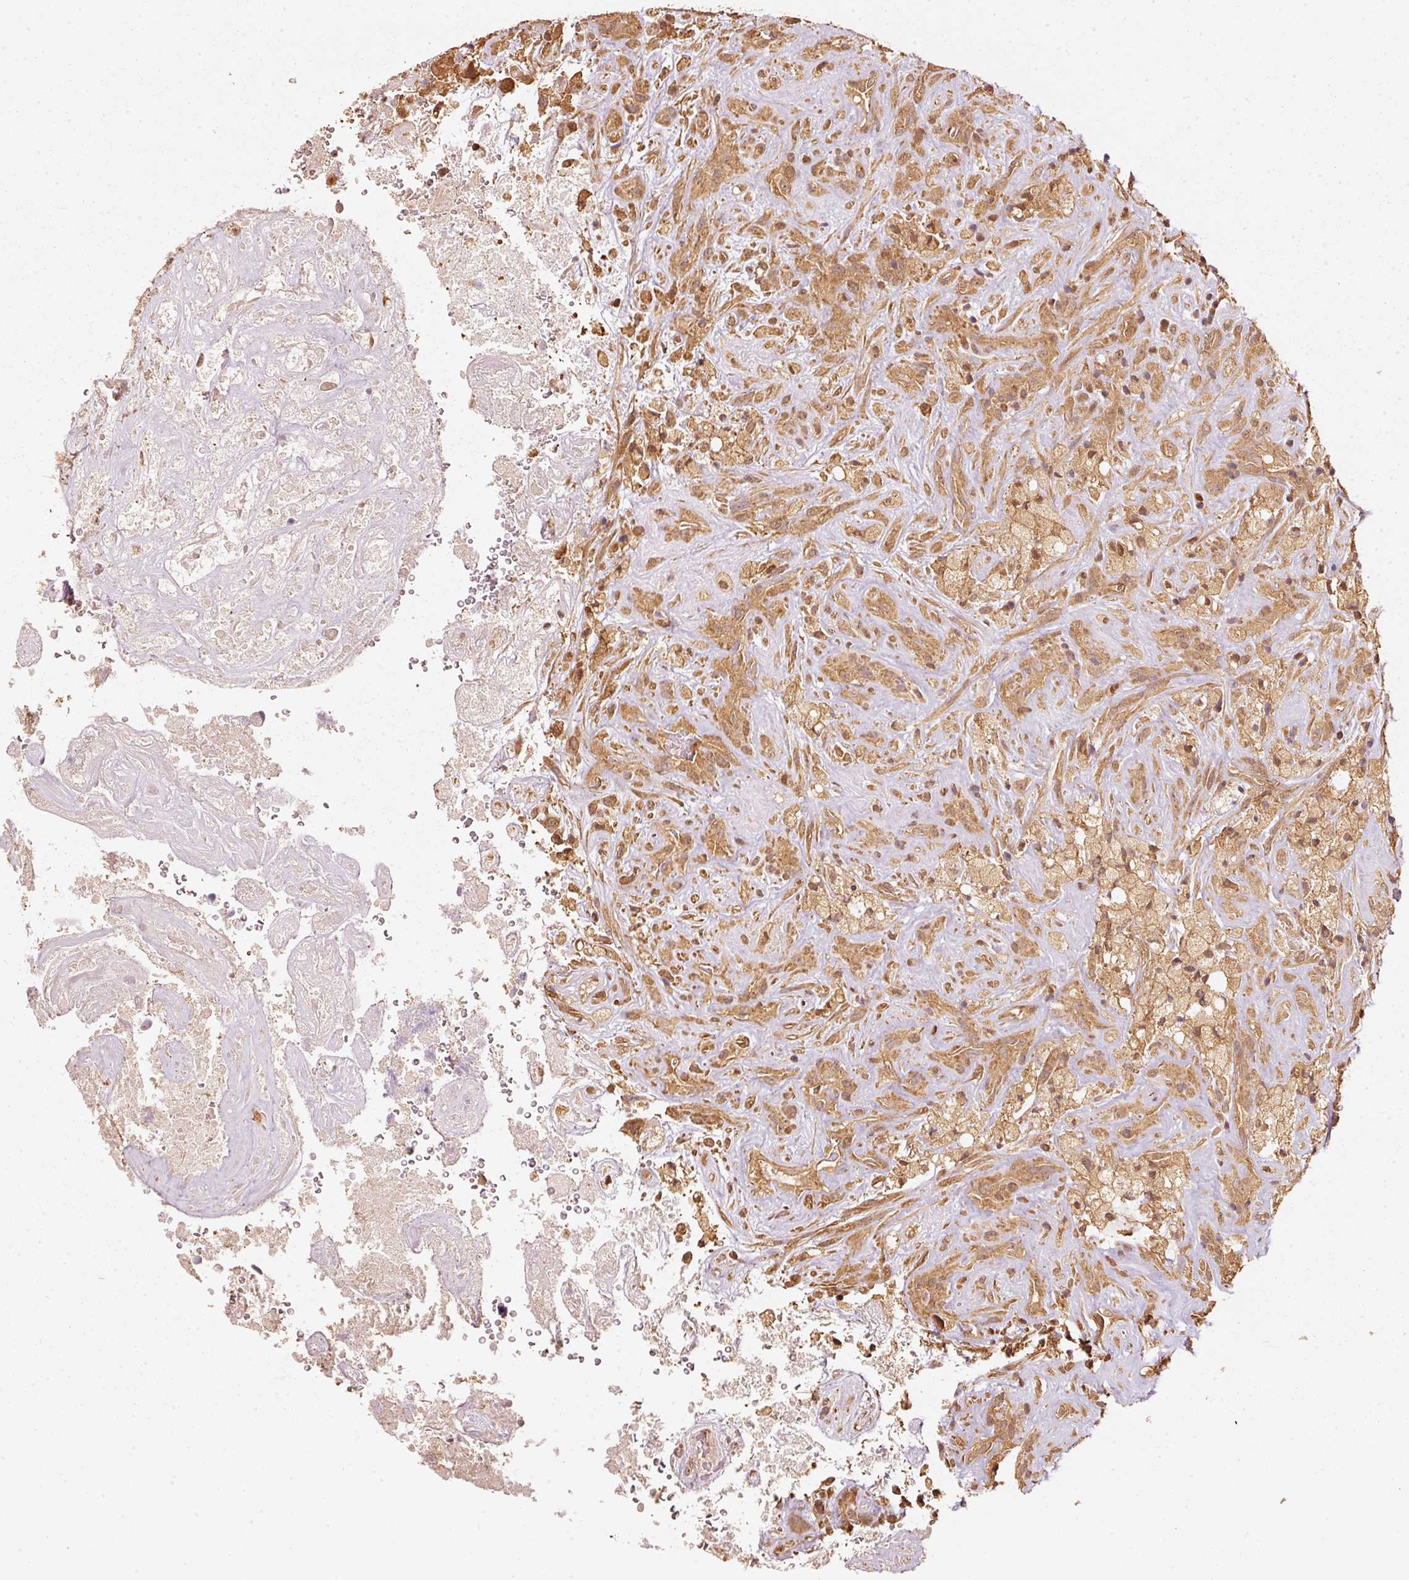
{"staining": {"intensity": "moderate", "quantity": ">75%", "location": "cytoplasmic/membranous"}, "tissue": "glioma", "cell_type": "Tumor cells", "image_type": "cancer", "snomed": [{"axis": "morphology", "description": "Glioma, malignant, High grade"}, {"axis": "topography", "description": "Brain"}], "caption": "An image showing moderate cytoplasmic/membranous expression in approximately >75% of tumor cells in glioma, as visualized by brown immunohistochemical staining.", "gene": "STAU1", "patient": {"sex": "male", "age": 69}}